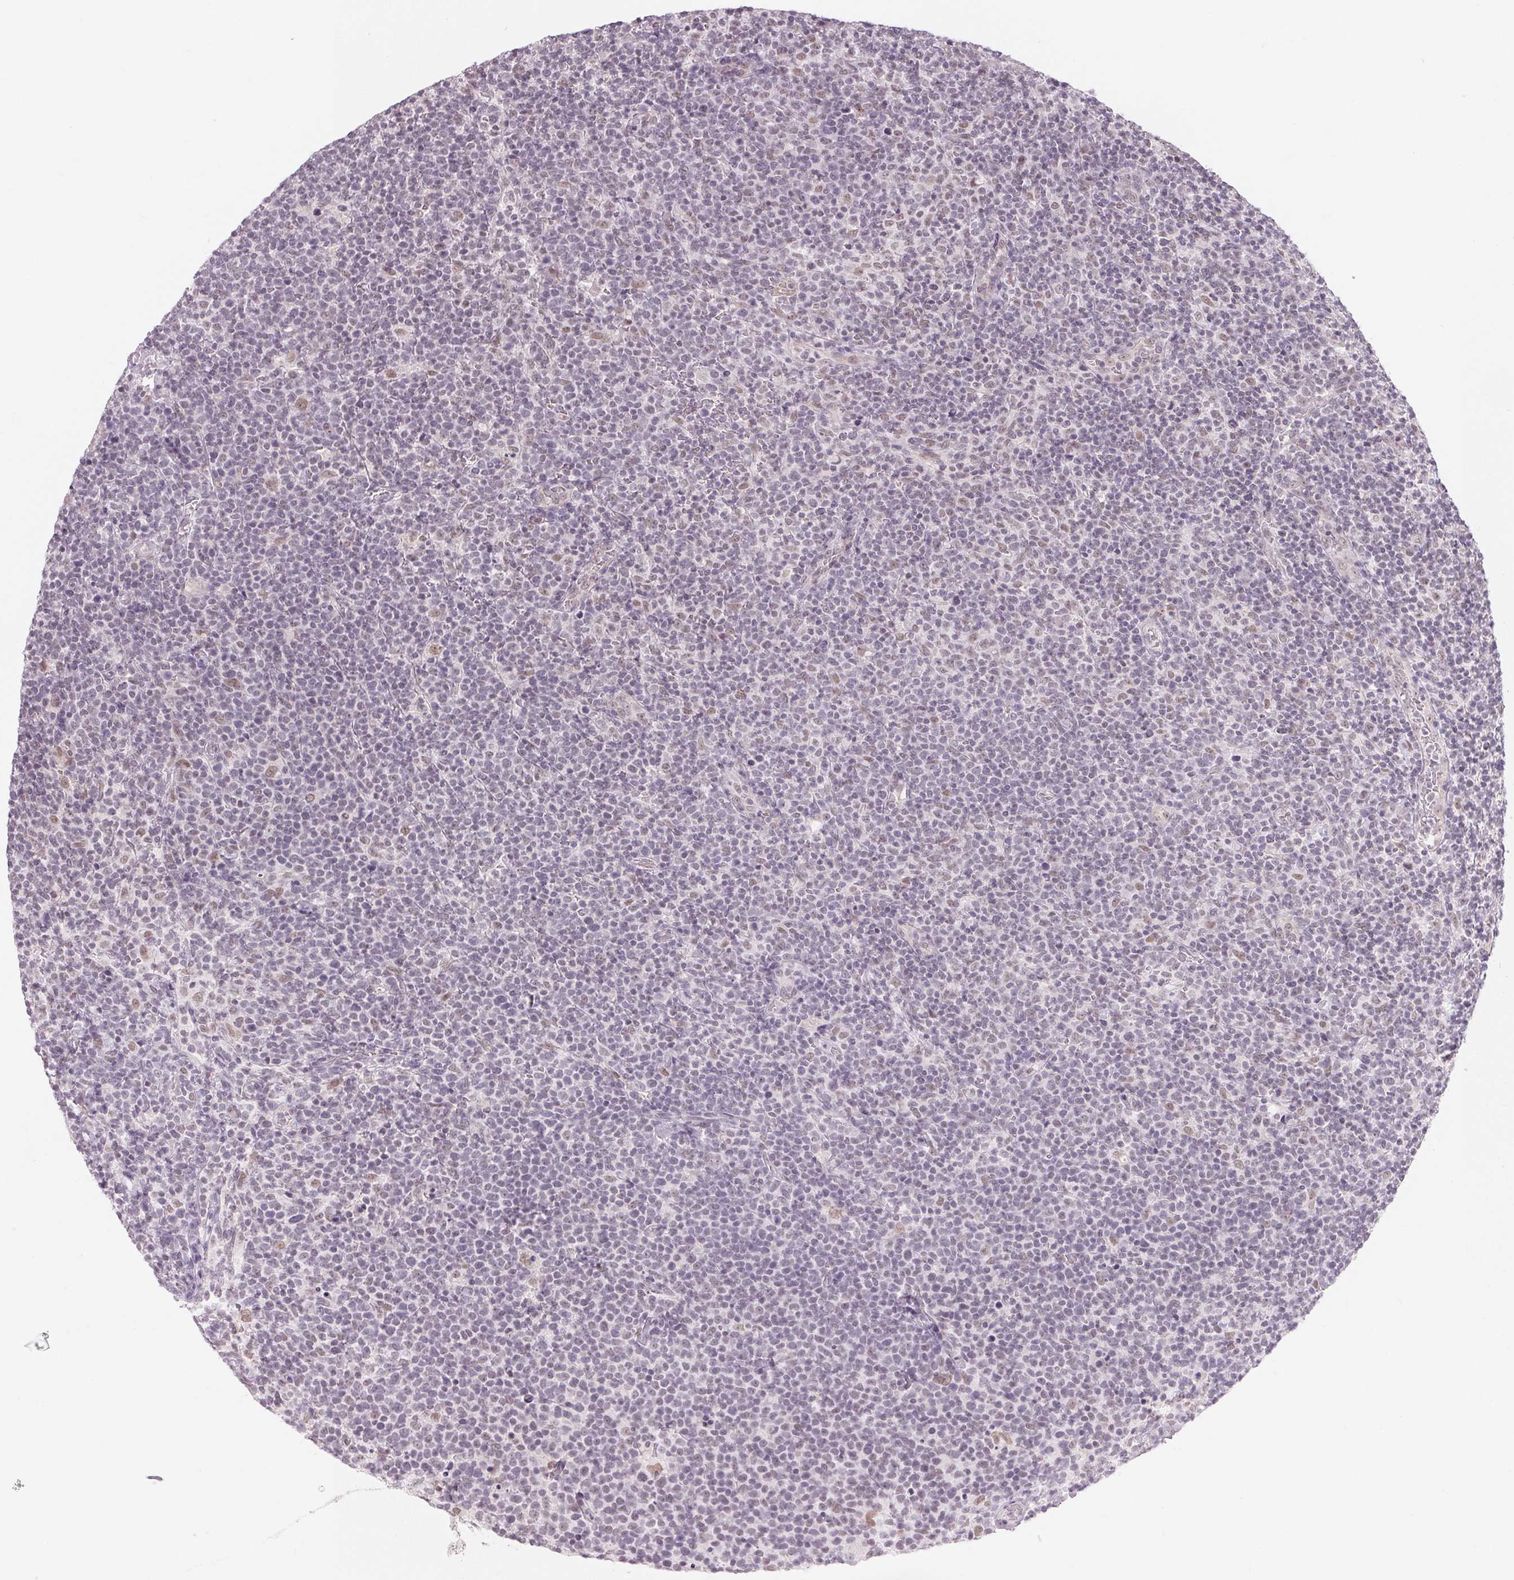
{"staining": {"intensity": "negative", "quantity": "none", "location": "none"}, "tissue": "lymphoma", "cell_type": "Tumor cells", "image_type": "cancer", "snomed": [{"axis": "morphology", "description": "Malignant lymphoma, non-Hodgkin's type, High grade"}, {"axis": "topography", "description": "Lymph node"}], "caption": "Human lymphoma stained for a protein using immunohistochemistry (IHC) demonstrates no staining in tumor cells.", "gene": "NXF3", "patient": {"sex": "male", "age": 61}}